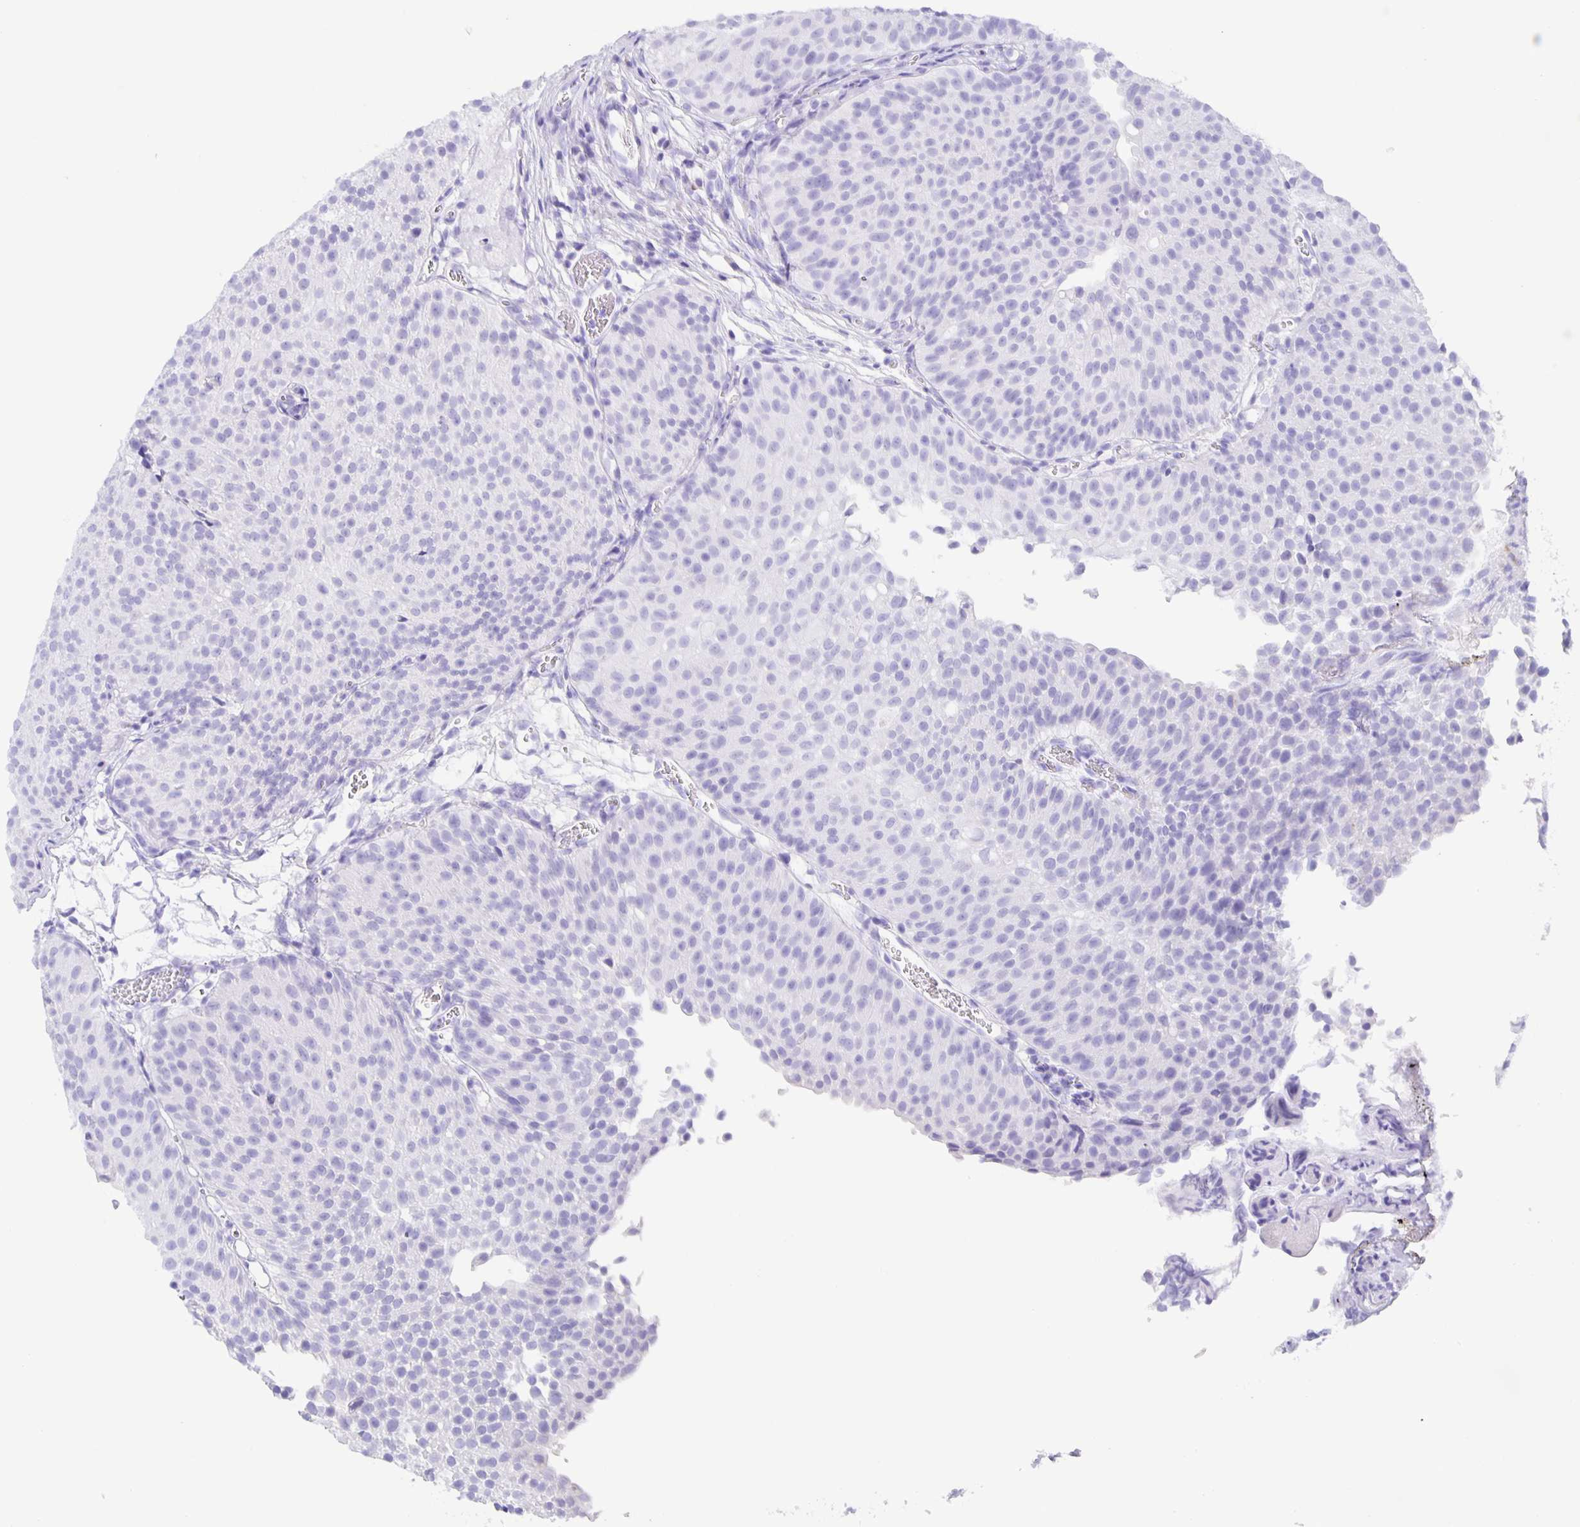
{"staining": {"intensity": "negative", "quantity": "none", "location": "none"}, "tissue": "urothelial cancer", "cell_type": "Tumor cells", "image_type": "cancer", "snomed": [{"axis": "morphology", "description": "Urothelial carcinoma, Low grade"}, {"axis": "topography", "description": "Urinary bladder"}], "caption": "DAB immunohistochemical staining of urothelial carcinoma (low-grade) demonstrates no significant positivity in tumor cells. (IHC, brightfield microscopy, high magnification).", "gene": "GUCA2A", "patient": {"sex": "male", "age": 80}}